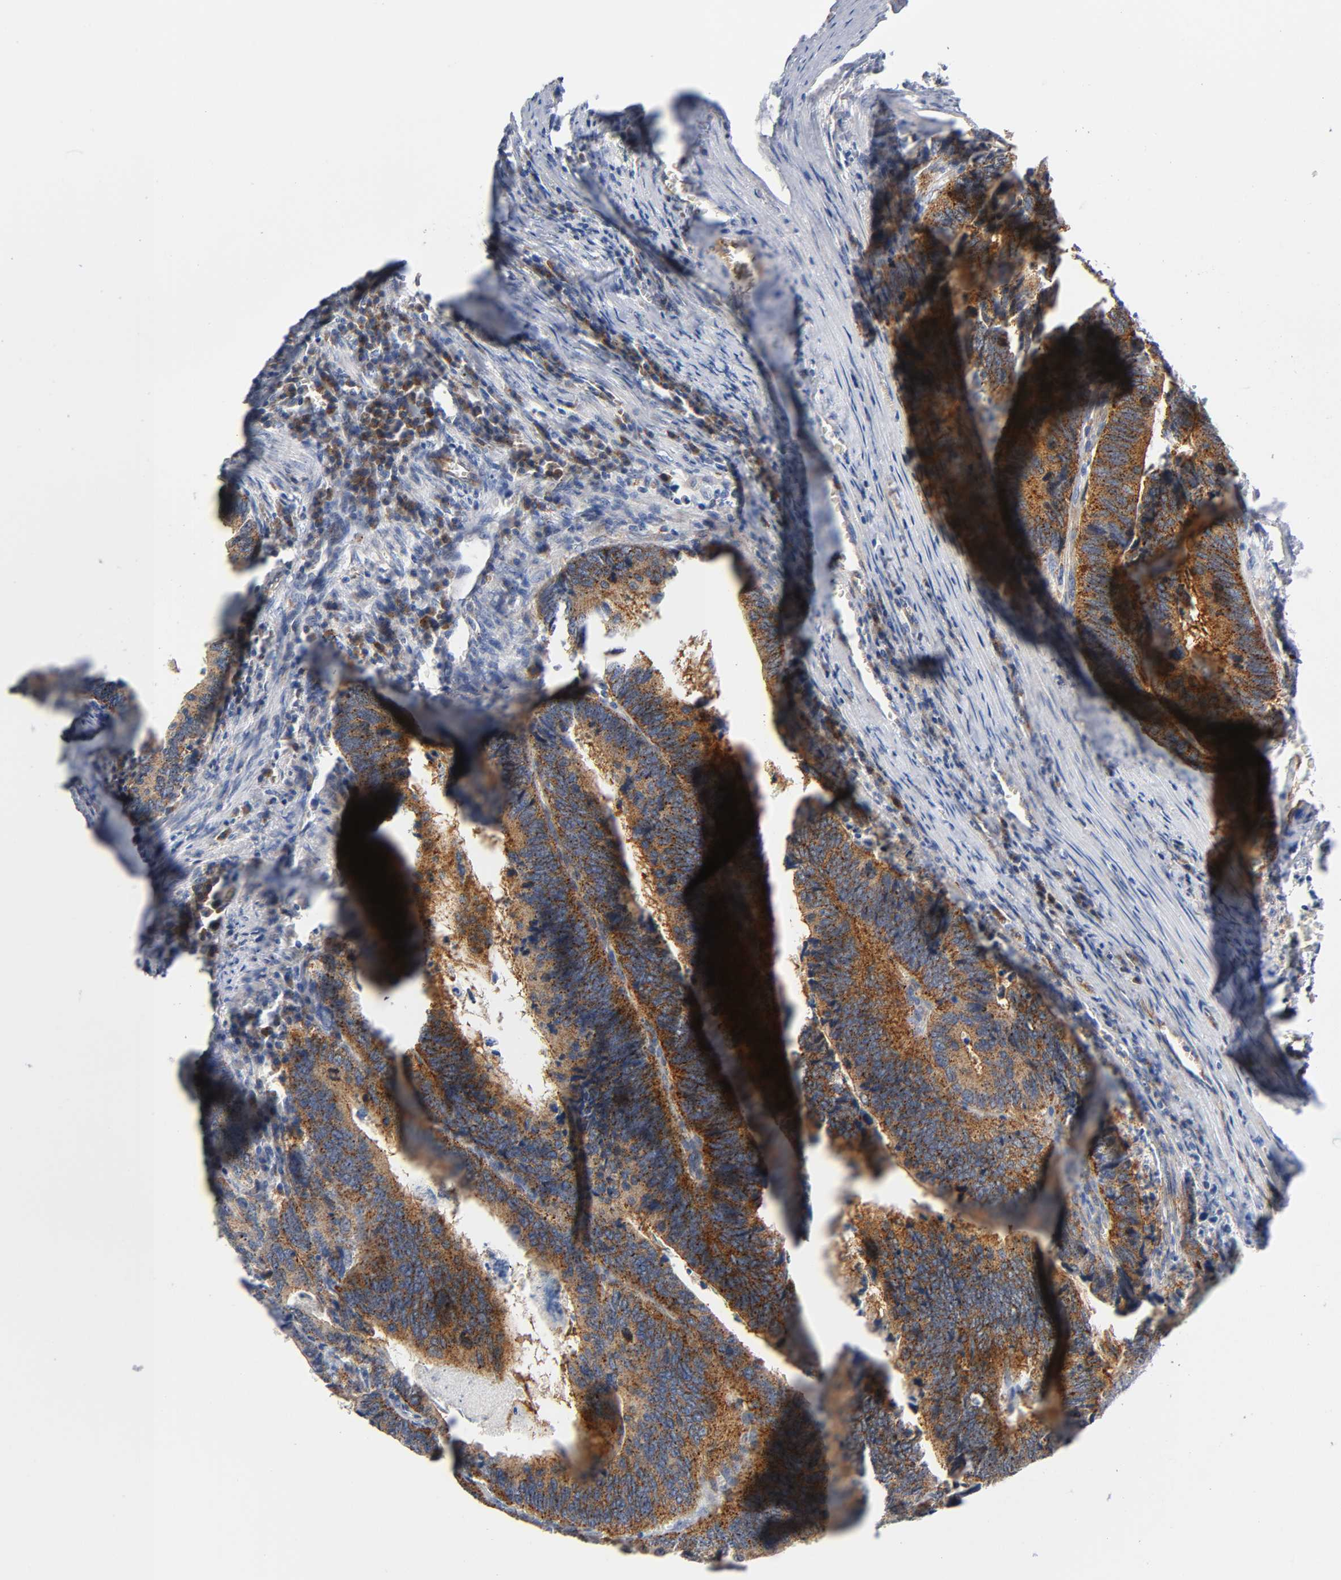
{"staining": {"intensity": "moderate", "quantity": ">75%", "location": "cytoplasmic/membranous"}, "tissue": "colorectal cancer", "cell_type": "Tumor cells", "image_type": "cancer", "snomed": [{"axis": "morphology", "description": "Adenocarcinoma, NOS"}, {"axis": "topography", "description": "Colon"}], "caption": "DAB immunohistochemical staining of adenocarcinoma (colorectal) displays moderate cytoplasmic/membranous protein expression in about >75% of tumor cells. (brown staining indicates protein expression, while blue staining denotes nuclei).", "gene": "CD2AP", "patient": {"sex": "male", "age": 72}}